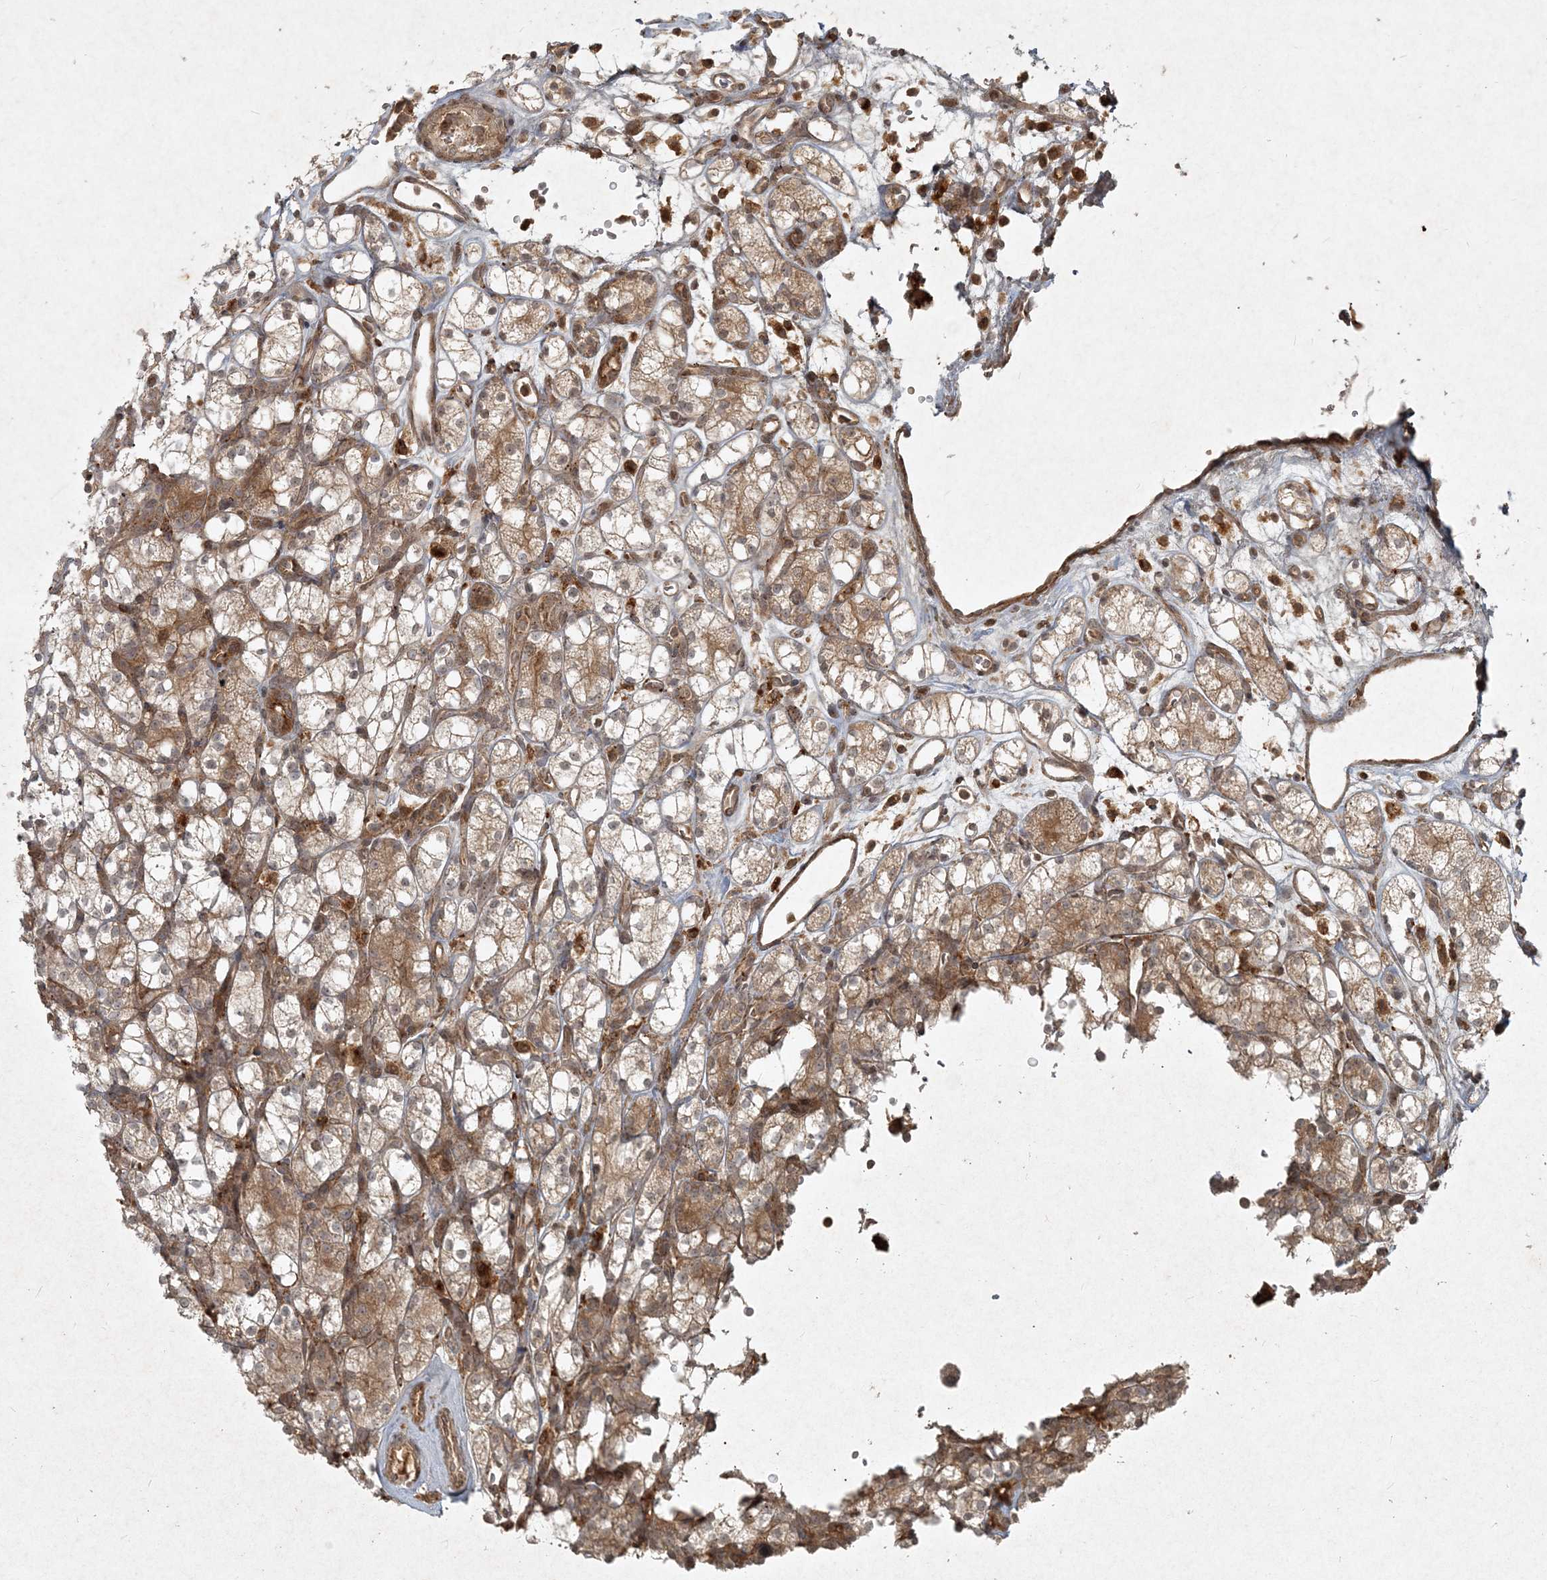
{"staining": {"intensity": "moderate", "quantity": "<25%", "location": "cytoplasmic/membranous"}, "tissue": "renal cancer", "cell_type": "Tumor cells", "image_type": "cancer", "snomed": [{"axis": "morphology", "description": "Adenocarcinoma, NOS"}, {"axis": "topography", "description": "Kidney"}], "caption": "Immunohistochemical staining of human adenocarcinoma (renal) exhibits low levels of moderate cytoplasmic/membranous positivity in about <25% of tumor cells.", "gene": "NARS1", "patient": {"sex": "male", "age": 77}}